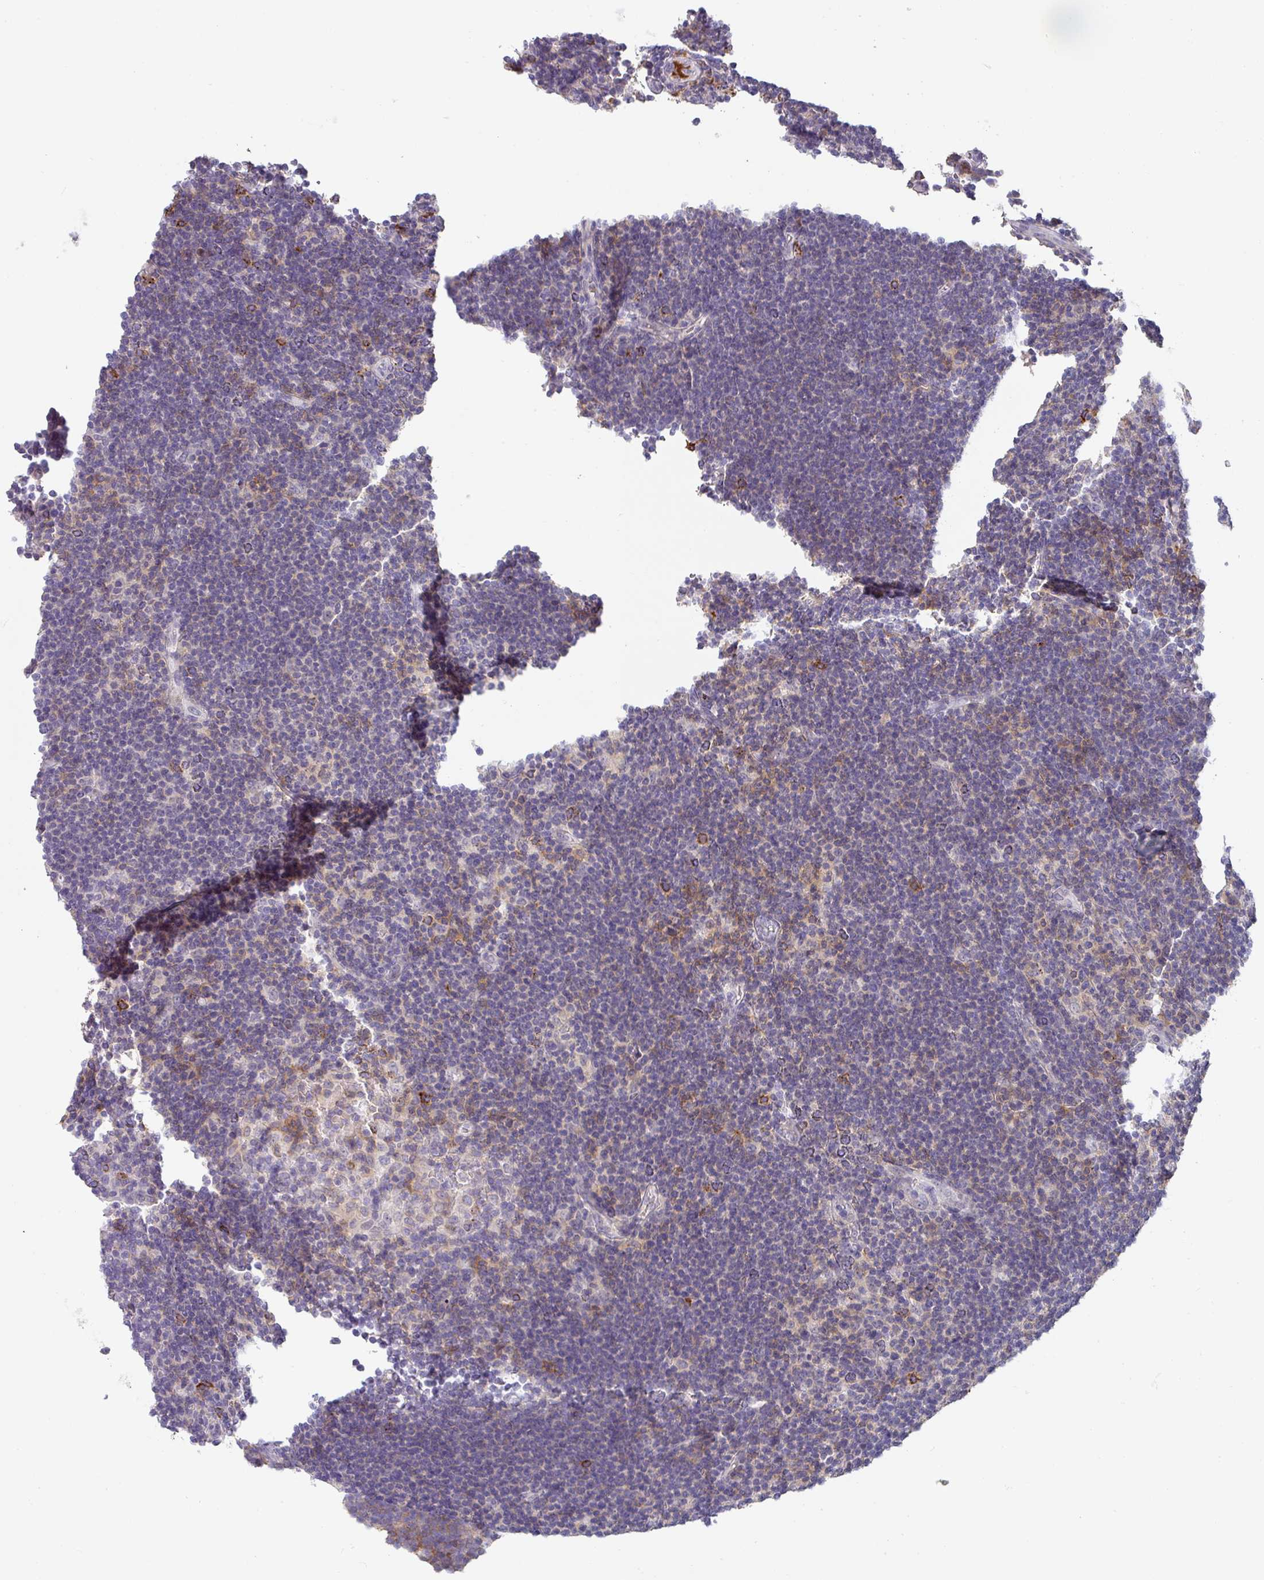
{"staining": {"intensity": "negative", "quantity": "none", "location": "none"}, "tissue": "lymphoma", "cell_type": "Tumor cells", "image_type": "cancer", "snomed": [{"axis": "morphology", "description": "Hodgkin's disease, NOS"}, {"axis": "topography", "description": "Lymph node"}], "caption": "A photomicrograph of human lymphoma is negative for staining in tumor cells. (DAB (3,3'-diaminobenzidine) immunohistochemistry (IHC) visualized using brightfield microscopy, high magnification).", "gene": "BTLA", "patient": {"sex": "female", "age": 57}}